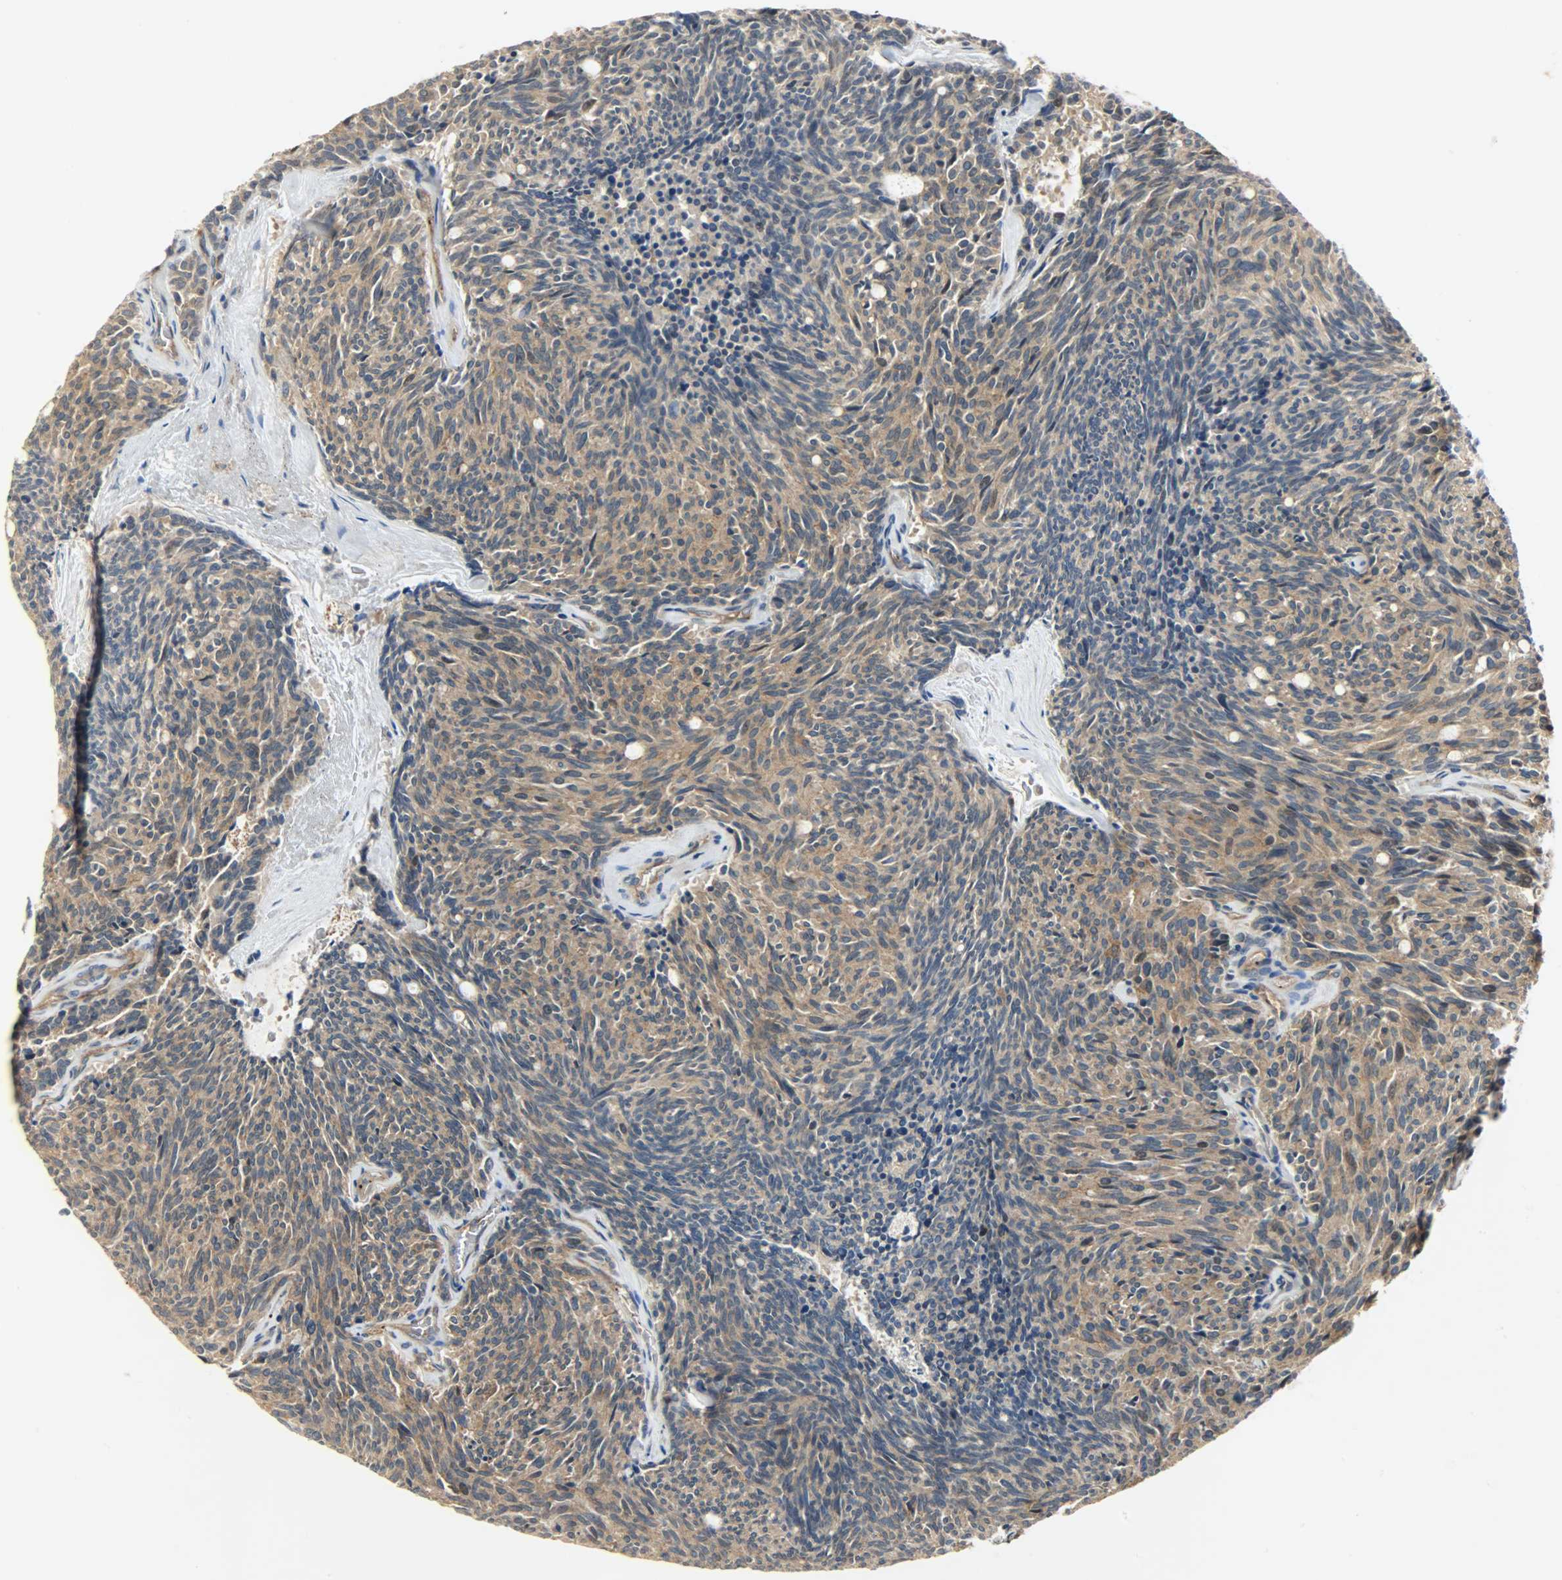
{"staining": {"intensity": "moderate", "quantity": ">75%", "location": "cytoplasmic/membranous"}, "tissue": "carcinoid", "cell_type": "Tumor cells", "image_type": "cancer", "snomed": [{"axis": "morphology", "description": "Carcinoid, malignant, NOS"}, {"axis": "topography", "description": "Pancreas"}], "caption": "A brown stain shows moderate cytoplasmic/membranous positivity of a protein in human carcinoid (malignant) tumor cells. The protein is stained brown, and the nuclei are stained in blue (DAB (3,3'-diaminobenzidine) IHC with brightfield microscopy, high magnification).", "gene": "KIAA1217", "patient": {"sex": "female", "age": 54}}